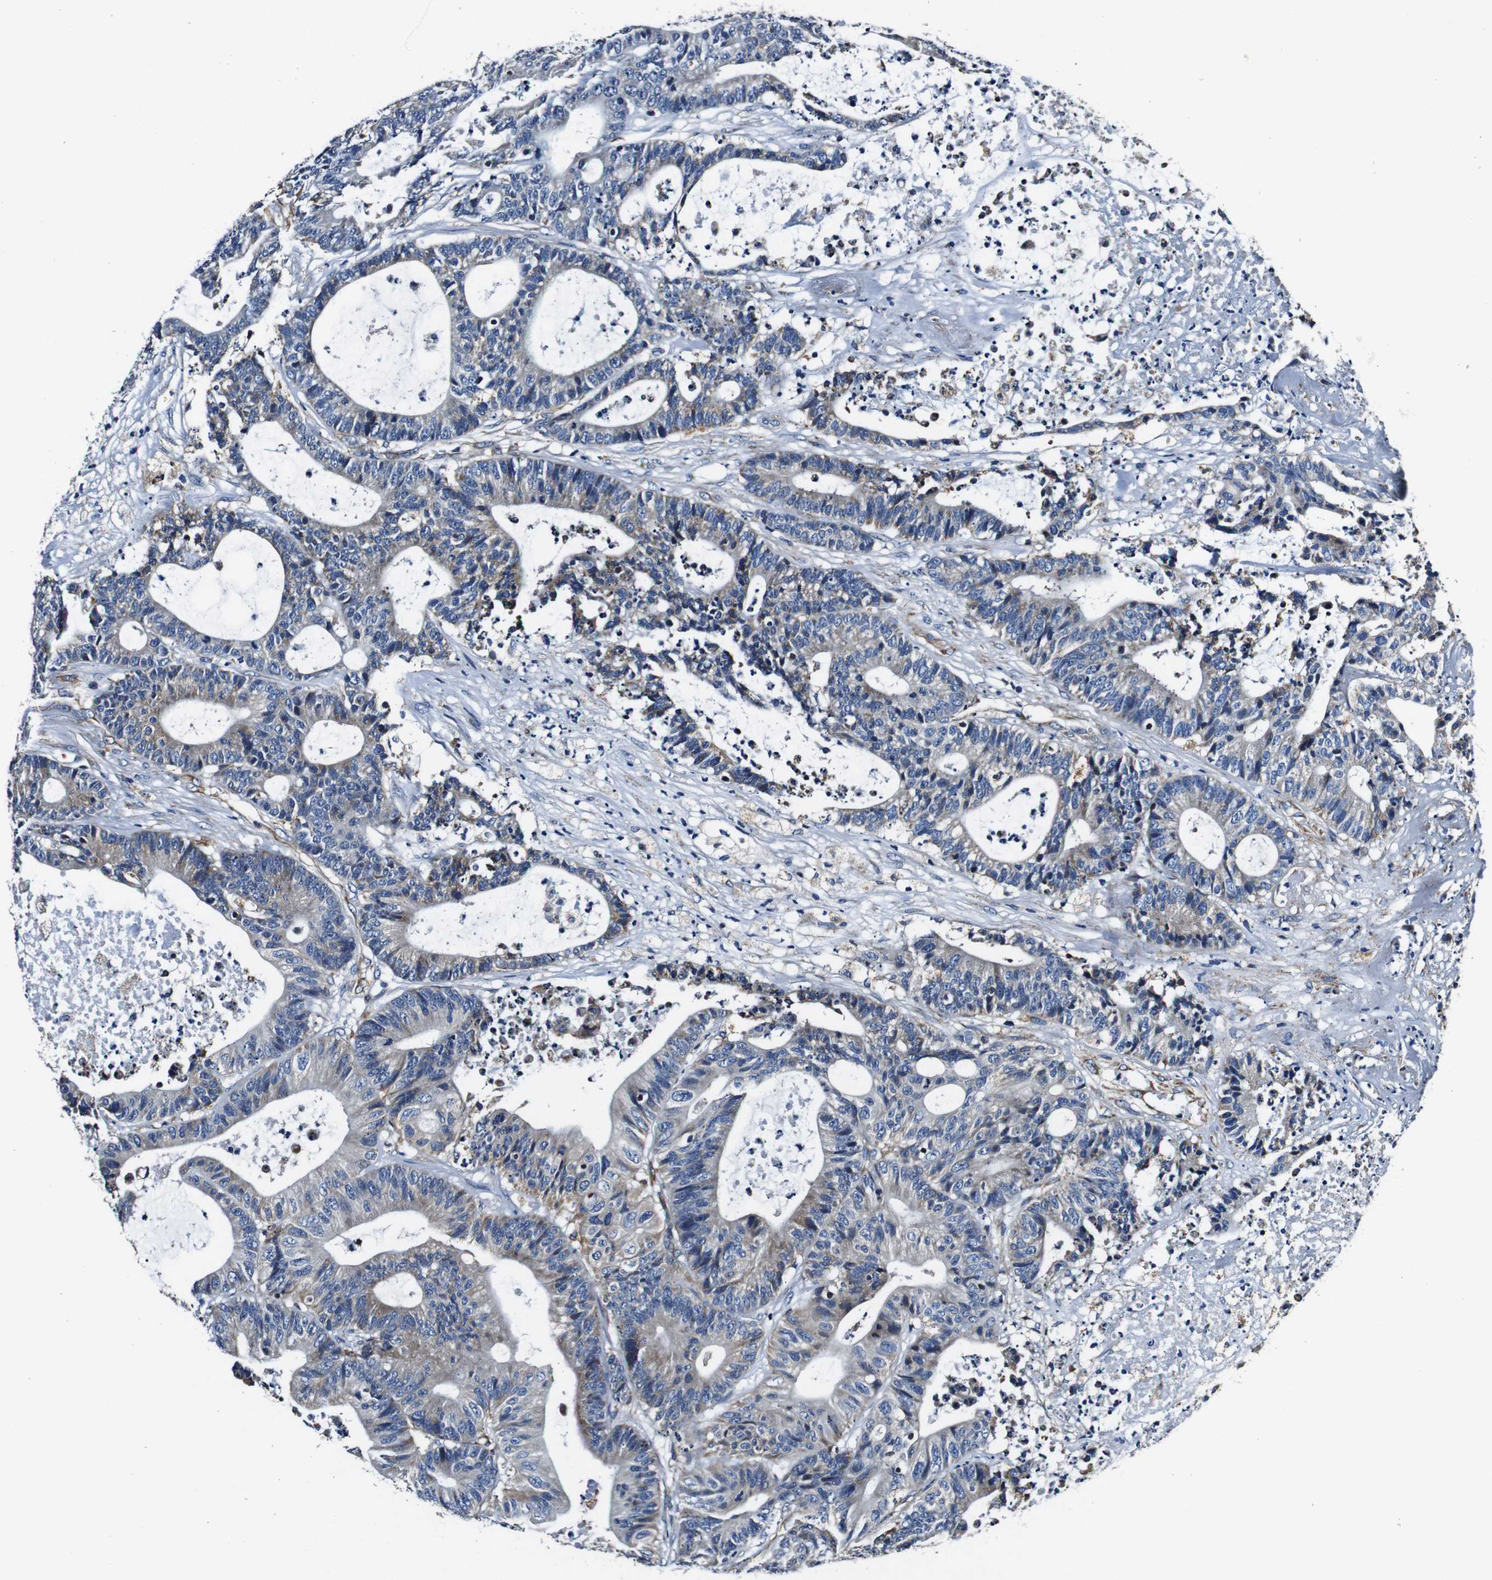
{"staining": {"intensity": "moderate", "quantity": "<25%", "location": "cytoplasmic/membranous"}, "tissue": "colorectal cancer", "cell_type": "Tumor cells", "image_type": "cancer", "snomed": [{"axis": "morphology", "description": "Adenocarcinoma, NOS"}, {"axis": "topography", "description": "Colon"}], "caption": "Immunohistochemistry (IHC) micrograph of human colorectal cancer stained for a protein (brown), which displays low levels of moderate cytoplasmic/membranous expression in about <25% of tumor cells.", "gene": "HK1", "patient": {"sex": "female", "age": 84}}